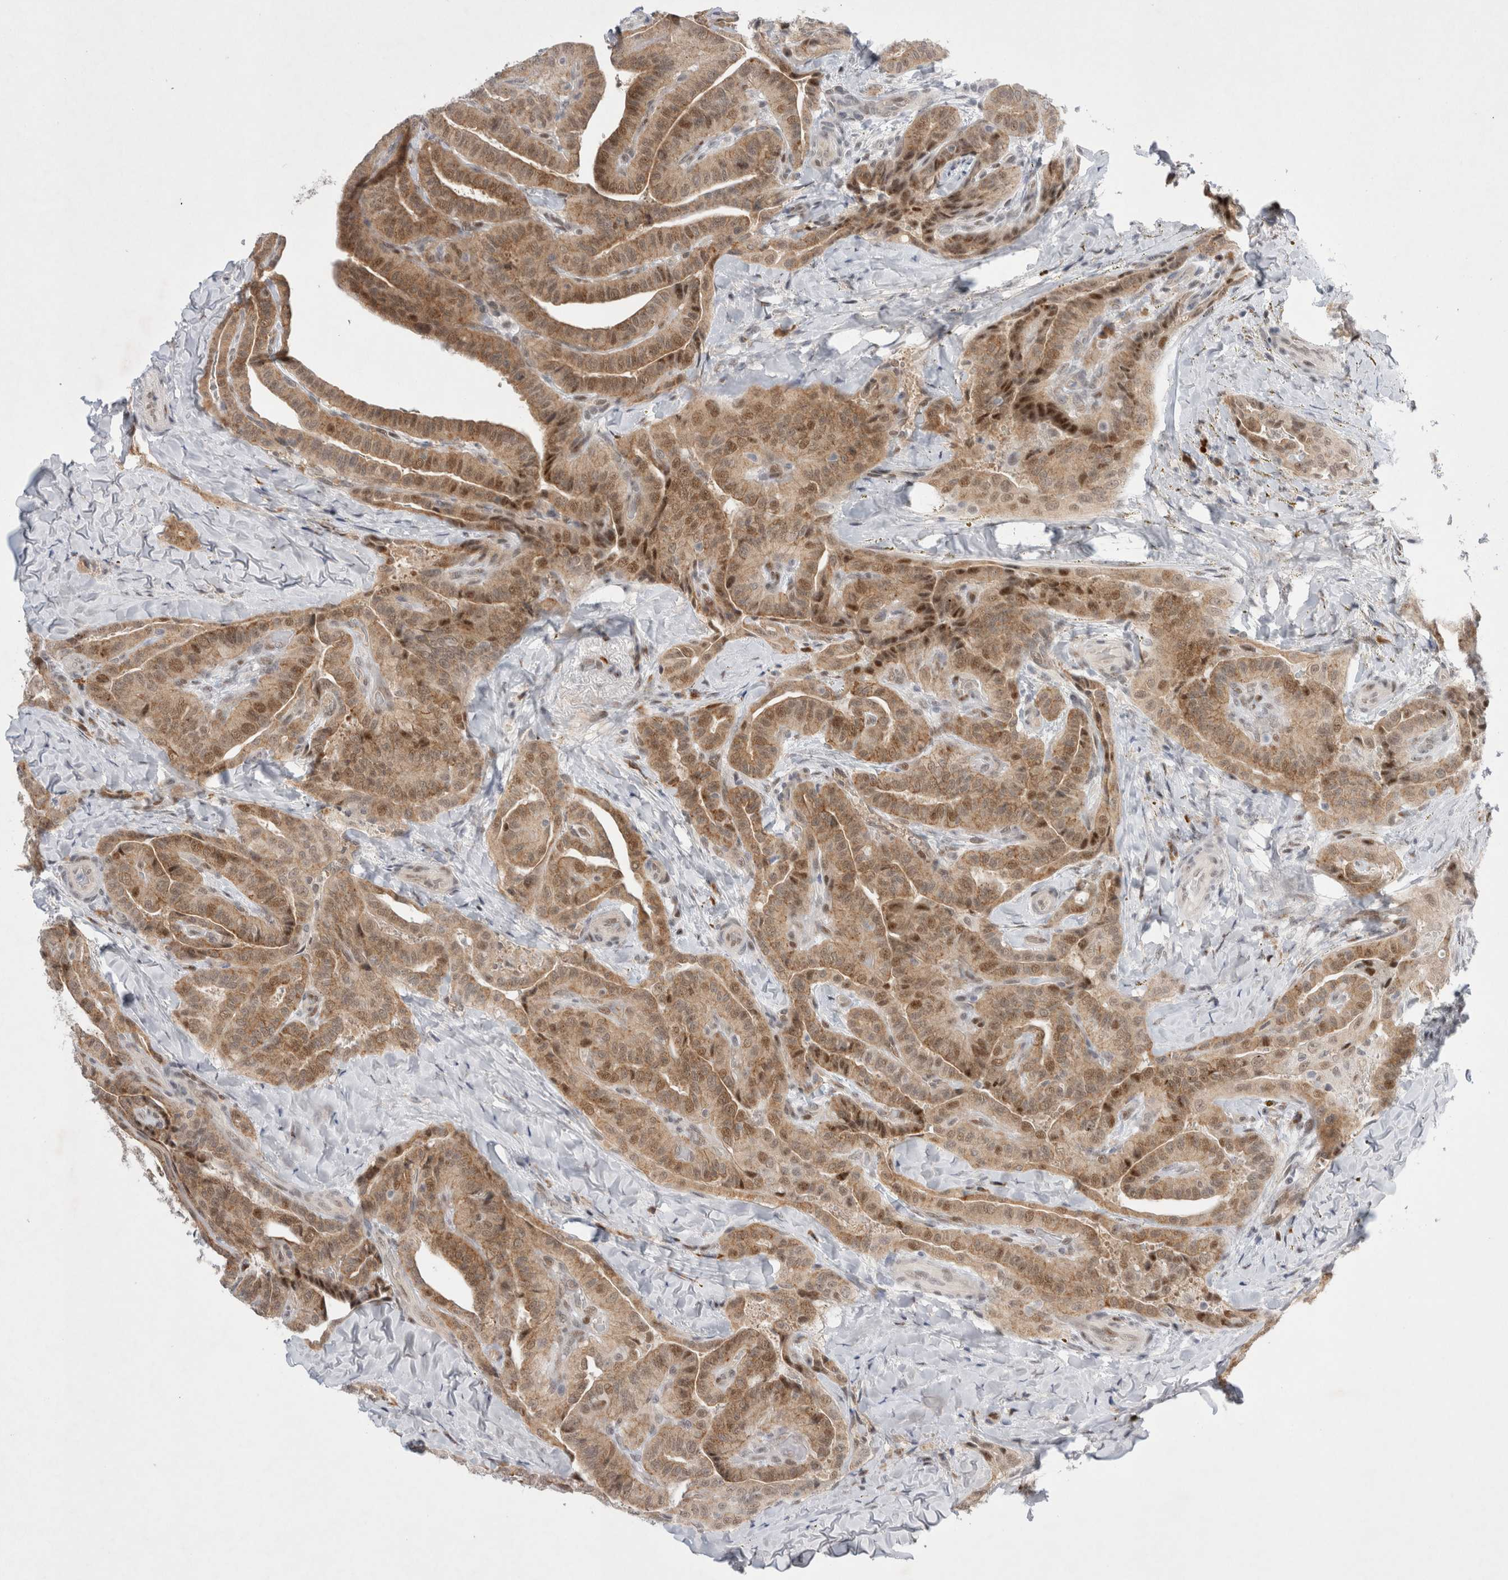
{"staining": {"intensity": "moderate", "quantity": ">75%", "location": "cytoplasmic/membranous,nuclear"}, "tissue": "thyroid cancer", "cell_type": "Tumor cells", "image_type": "cancer", "snomed": [{"axis": "morphology", "description": "Papillary adenocarcinoma, NOS"}, {"axis": "topography", "description": "Thyroid gland"}], "caption": "Moderate cytoplasmic/membranous and nuclear protein positivity is present in approximately >75% of tumor cells in thyroid papillary adenocarcinoma.", "gene": "WIPF2", "patient": {"sex": "male", "age": 77}}